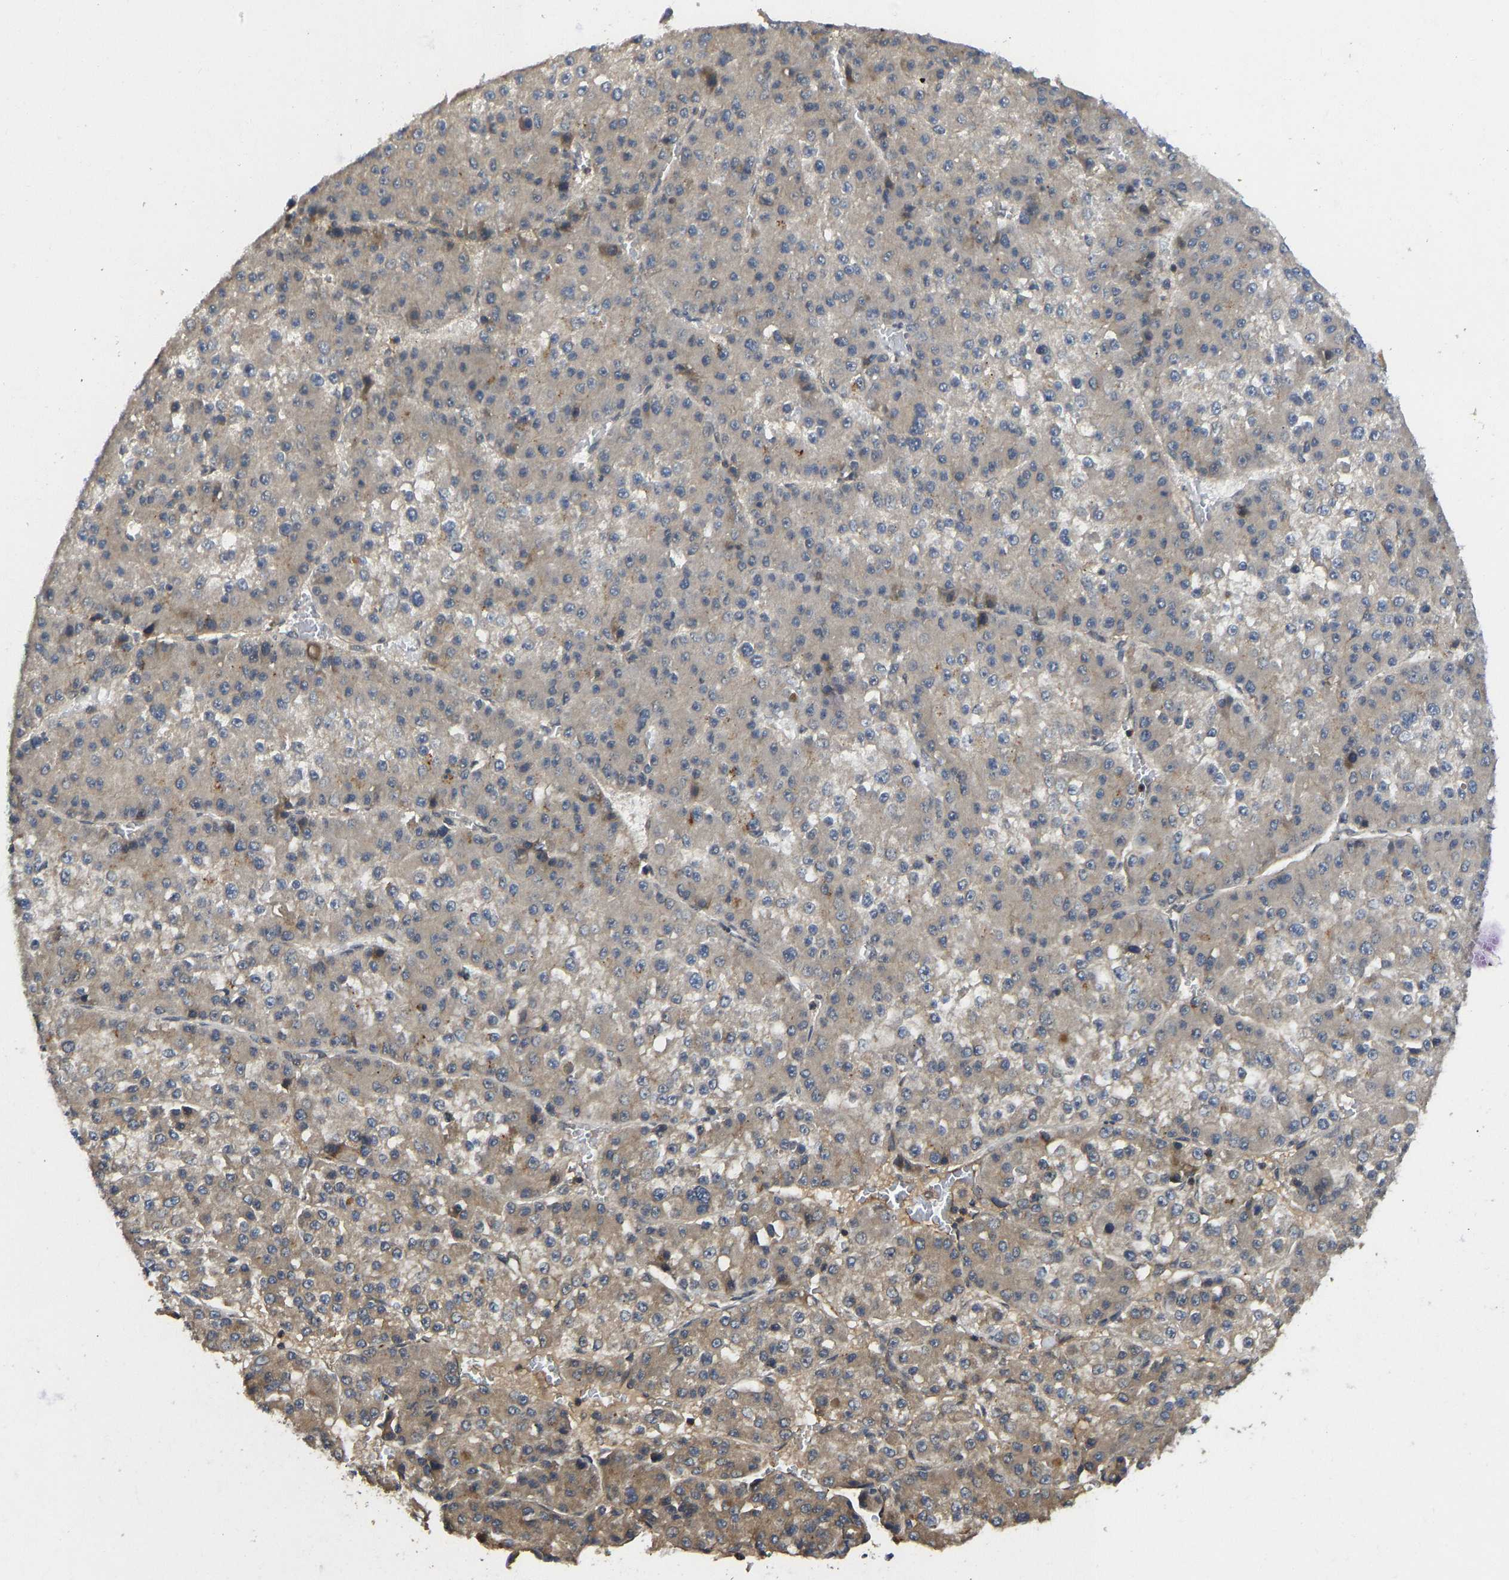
{"staining": {"intensity": "moderate", "quantity": "<25%", "location": "cytoplasmic/membranous"}, "tissue": "liver cancer", "cell_type": "Tumor cells", "image_type": "cancer", "snomed": [{"axis": "morphology", "description": "Carcinoma, Hepatocellular, NOS"}, {"axis": "topography", "description": "Liver"}], "caption": "A micrograph of human liver hepatocellular carcinoma stained for a protein displays moderate cytoplasmic/membranous brown staining in tumor cells.", "gene": "NDRG3", "patient": {"sex": "female", "age": 73}}